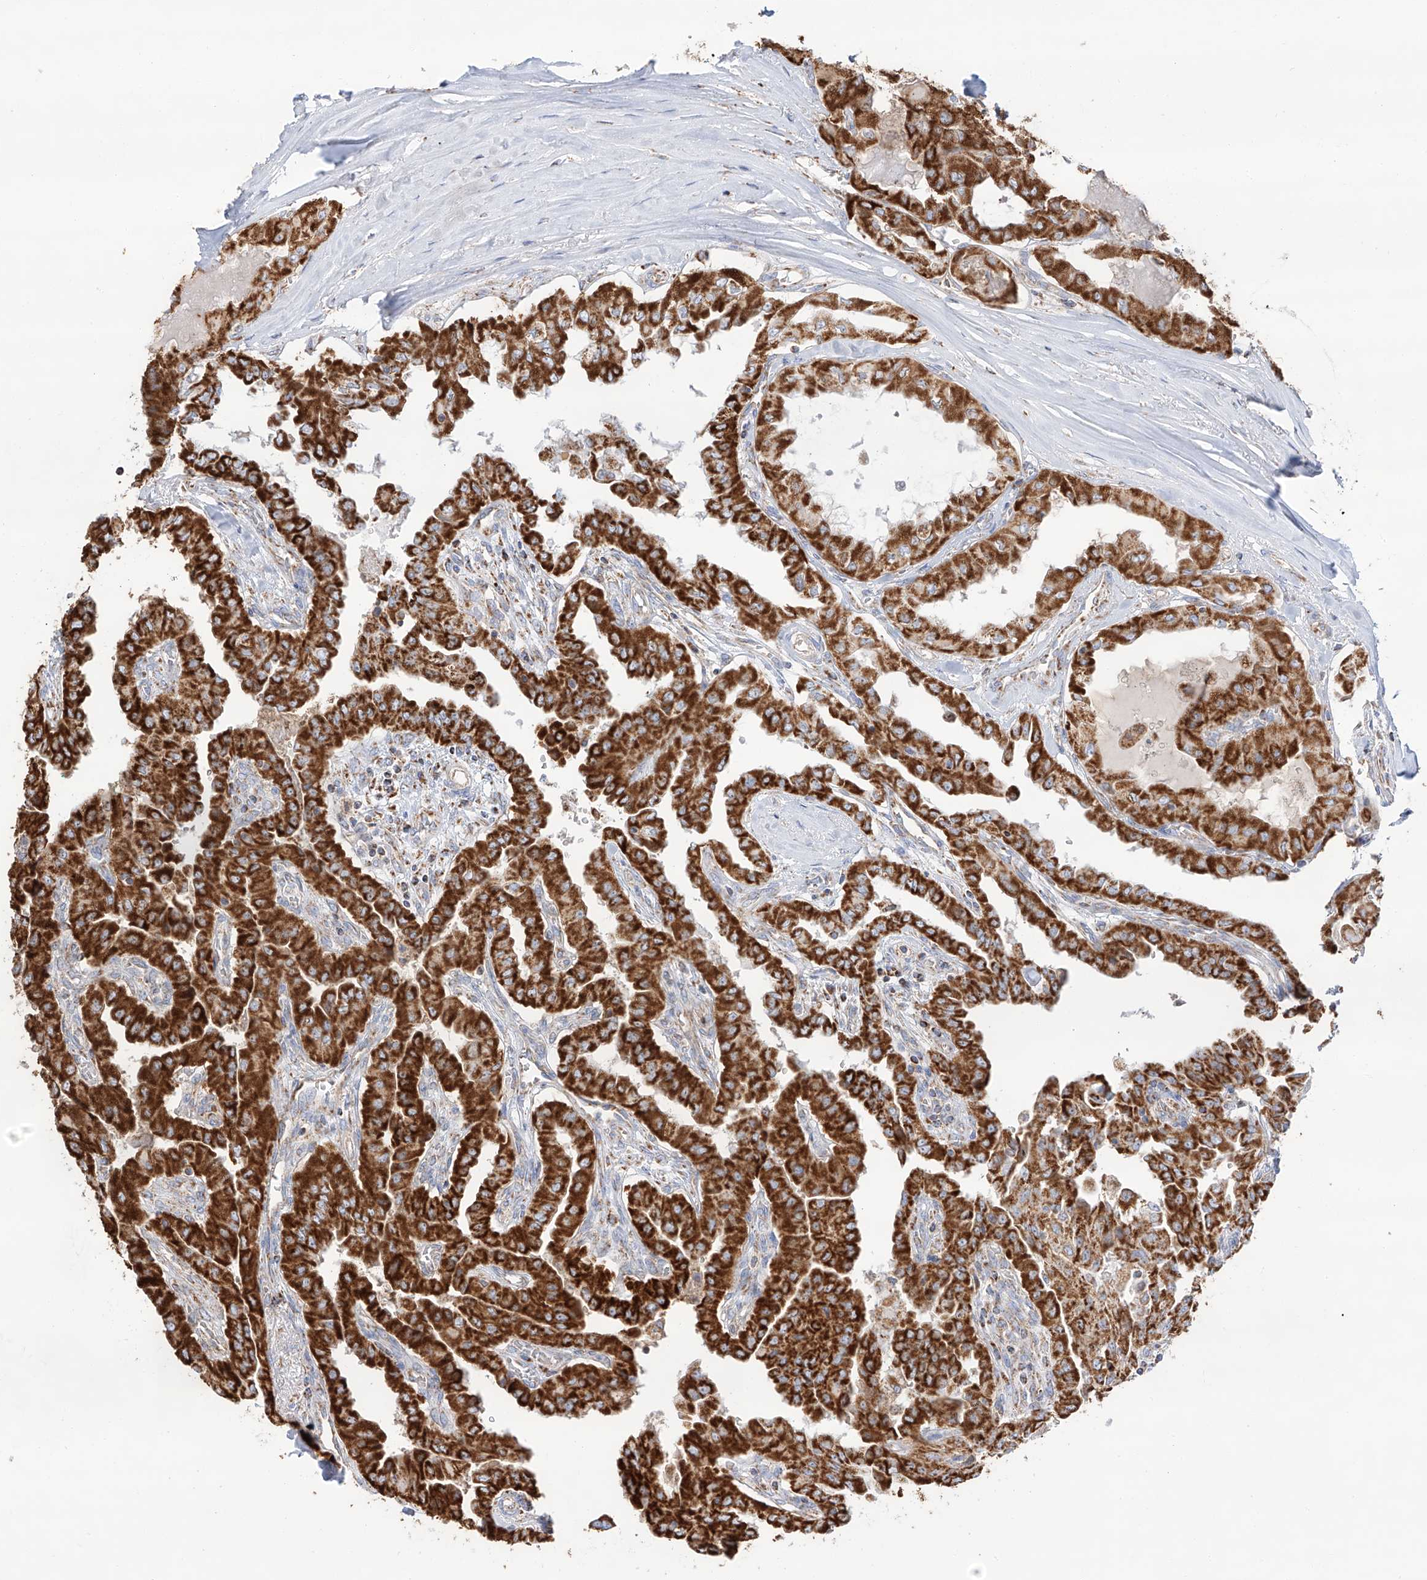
{"staining": {"intensity": "strong", "quantity": ">75%", "location": "cytoplasmic/membranous"}, "tissue": "thyroid cancer", "cell_type": "Tumor cells", "image_type": "cancer", "snomed": [{"axis": "morphology", "description": "Papillary adenocarcinoma, NOS"}, {"axis": "topography", "description": "Thyroid gland"}], "caption": "A brown stain labels strong cytoplasmic/membranous expression of a protein in thyroid cancer tumor cells.", "gene": "TTC27", "patient": {"sex": "female", "age": 59}}